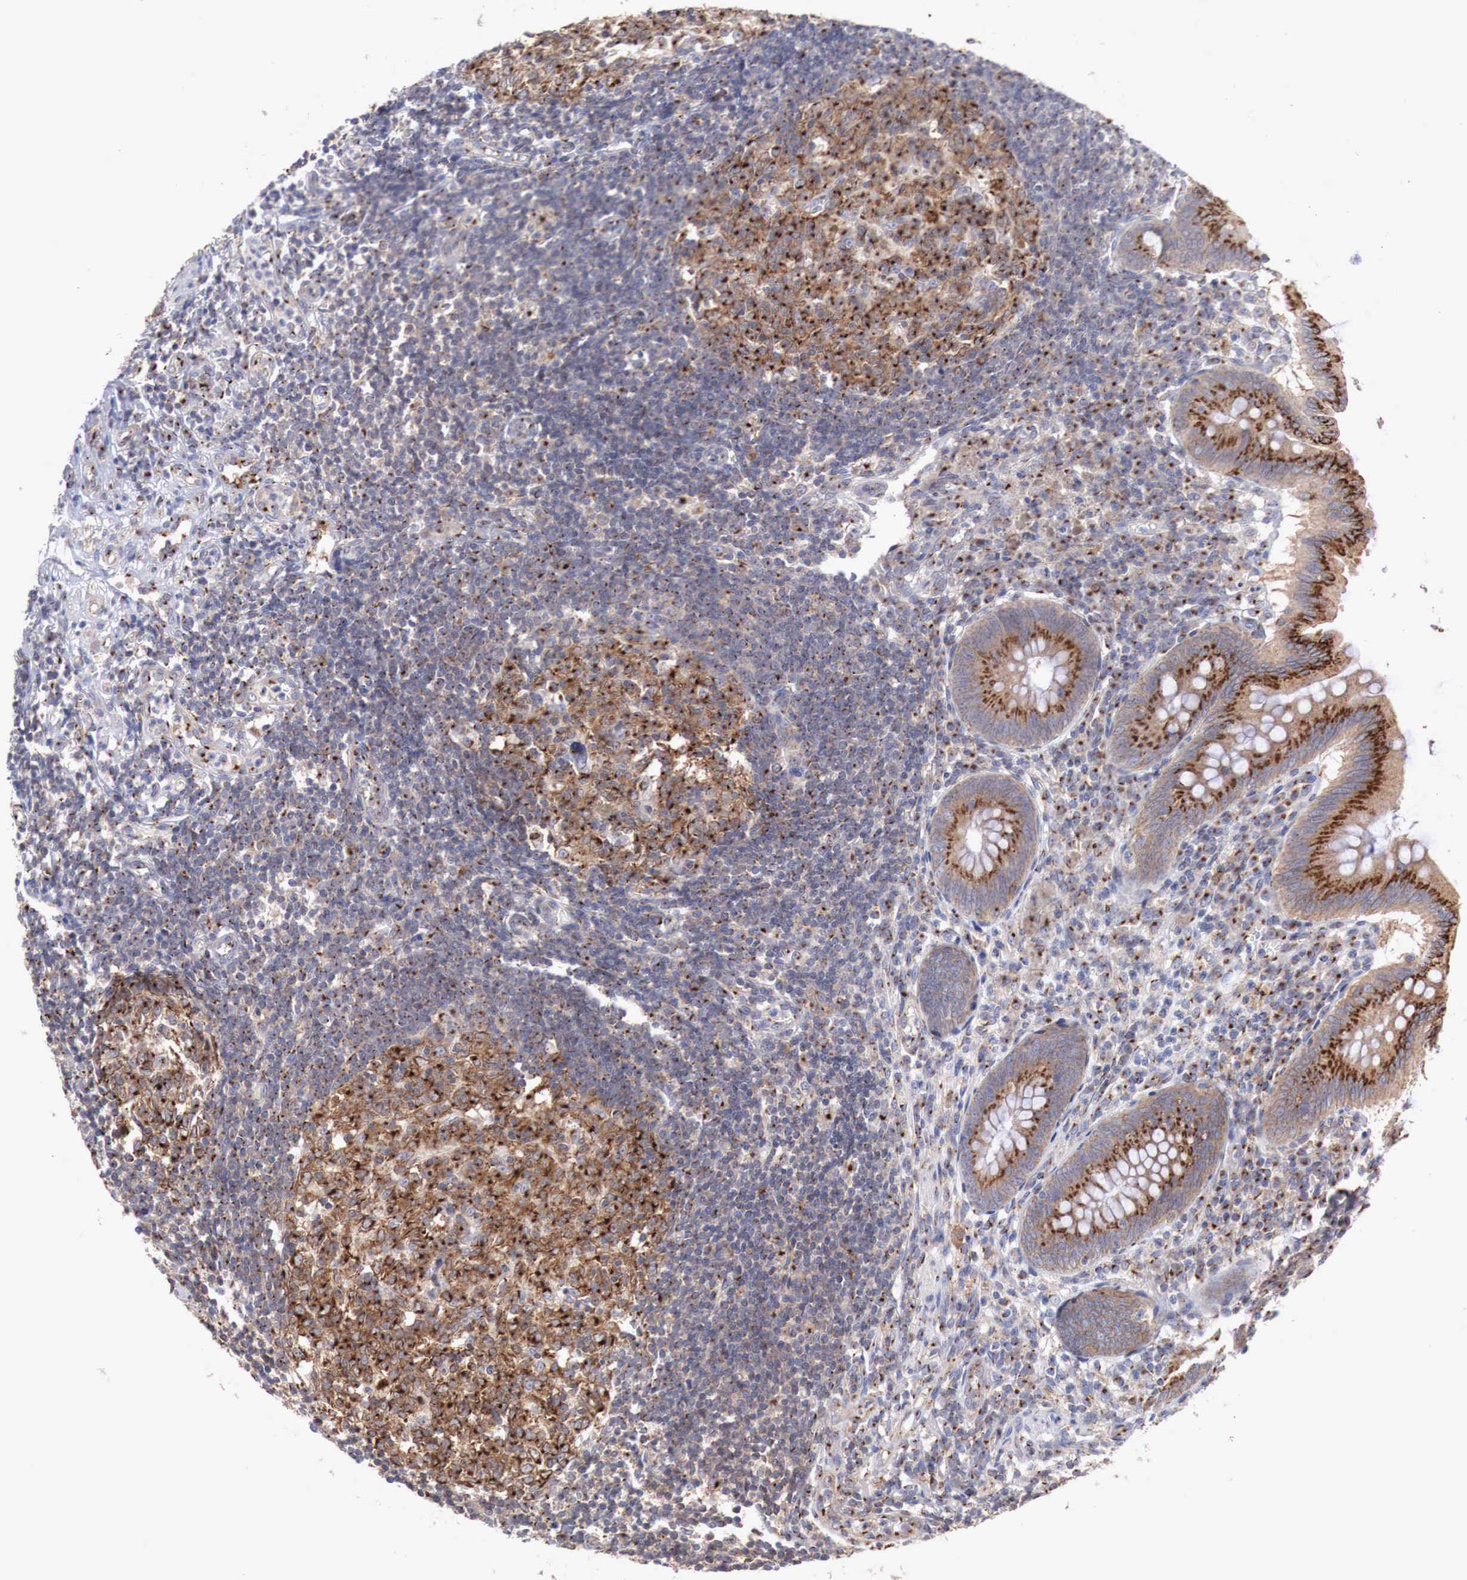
{"staining": {"intensity": "strong", "quantity": ">75%", "location": "nuclear"}, "tissue": "appendix", "cell_type": "Glandular cells", "image_type": "normal", "snomed": [{"axis": "morphology", "description": "Normal tissue, NOS"}, {"axis": "topography", "description": "Appendix"}], "caption": "This photomicrograph exhibits immunohistochemistry staining of normal appendix, with high strong nuclear positivity in about >75% of glandular cells.", "gene": "SYAP1", "patient": {"sex": "female", "age": 34}}